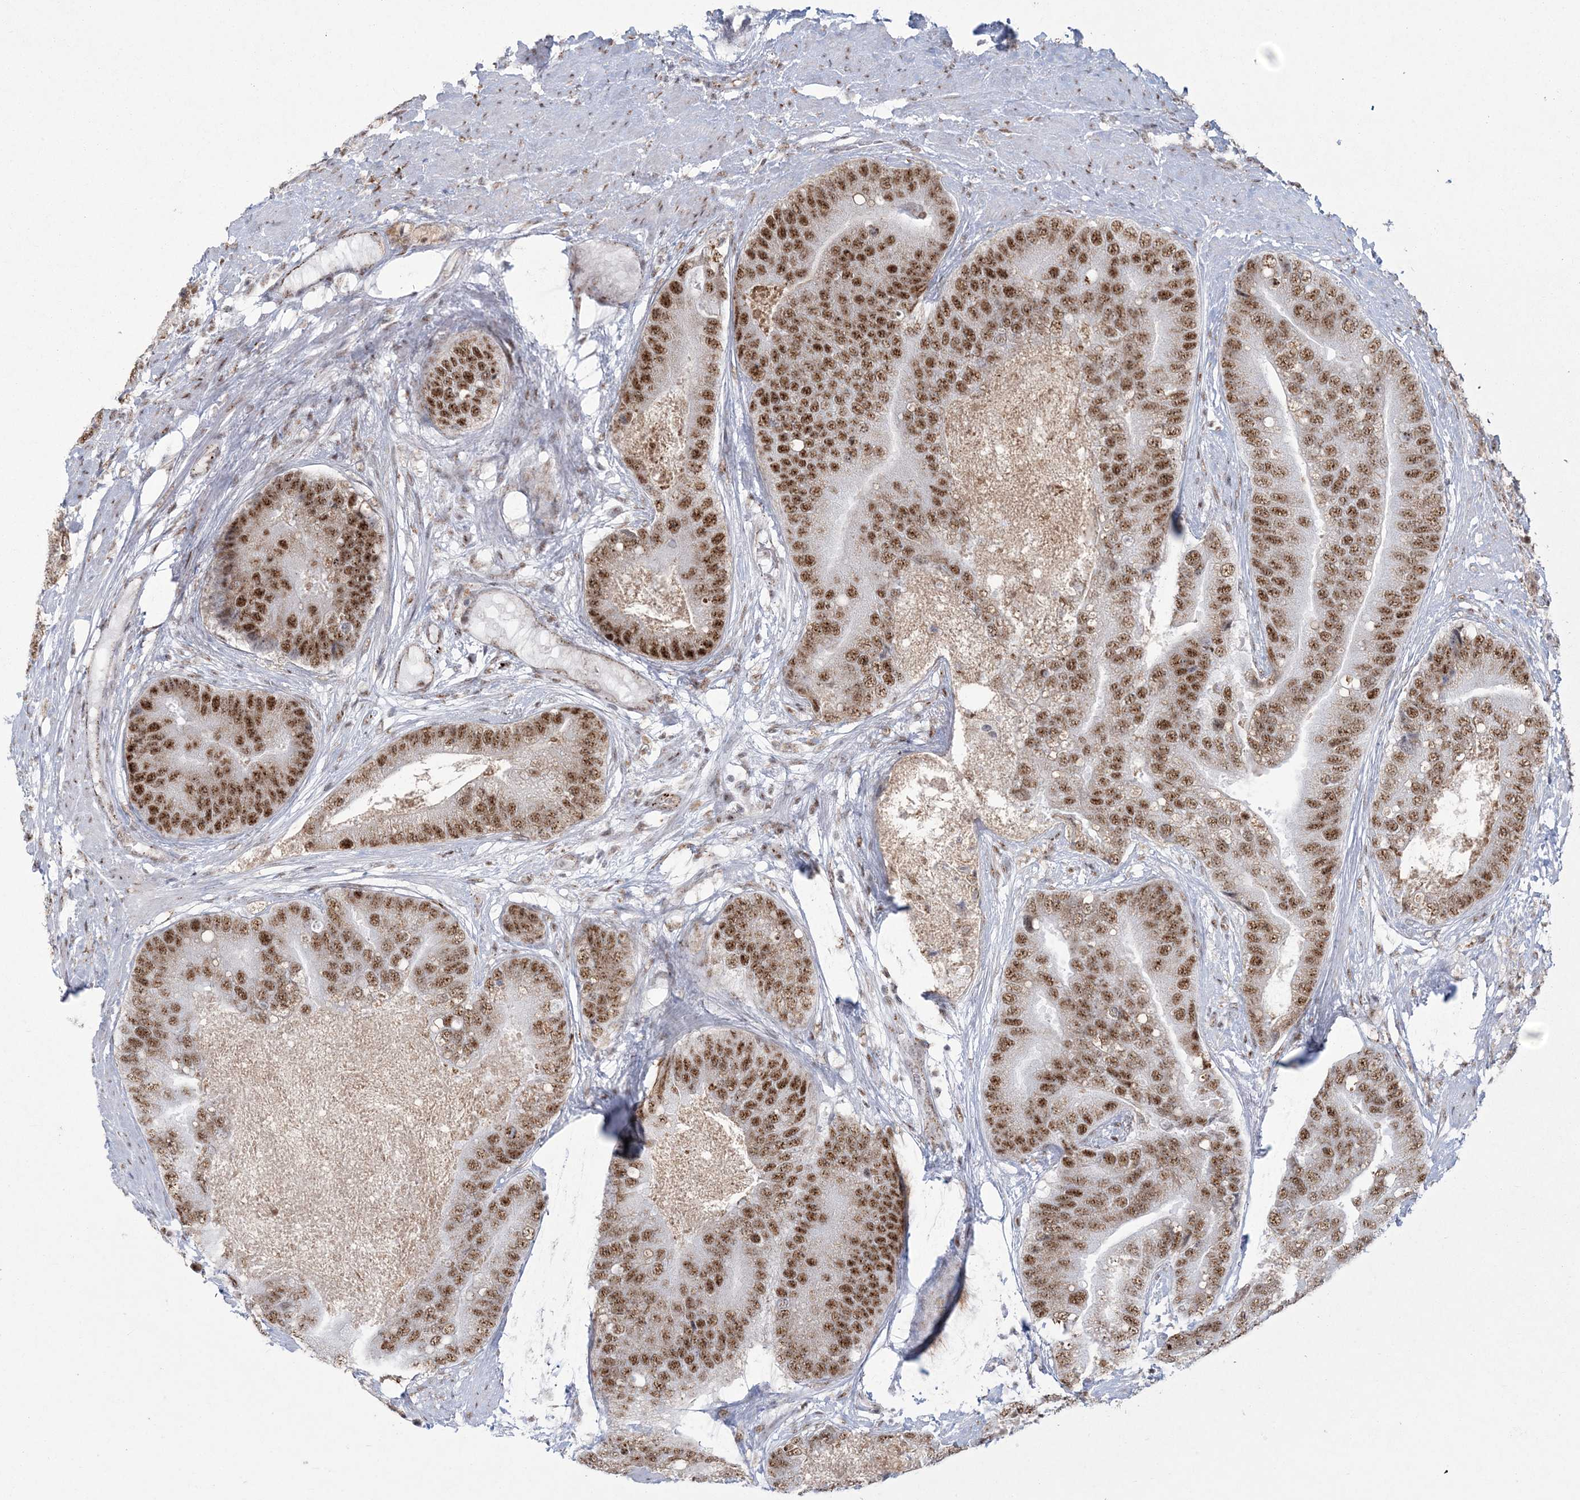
{"staining": {"intensity": "moderate", "quantity": ">75%", "location": "nuclear"}, "tissue": "prostate cancer", "cell_type": "Tumor cells", "image_type": "cancer", "snomed": [{"axis": "morphology", "description": "Adenocarcinoma, High grade"}, {"axis": "topography", "description": "Prostate"}], "caption": "IHC histopathology image of adenocarcinoma (high-grade) (prostate) stained for a protein (brown), which displays medium levels of moderate nuclear positivity in about >75% of tumor cells.", "gene": "RBM17", "patient": {"sex": "male", "age": 70}}